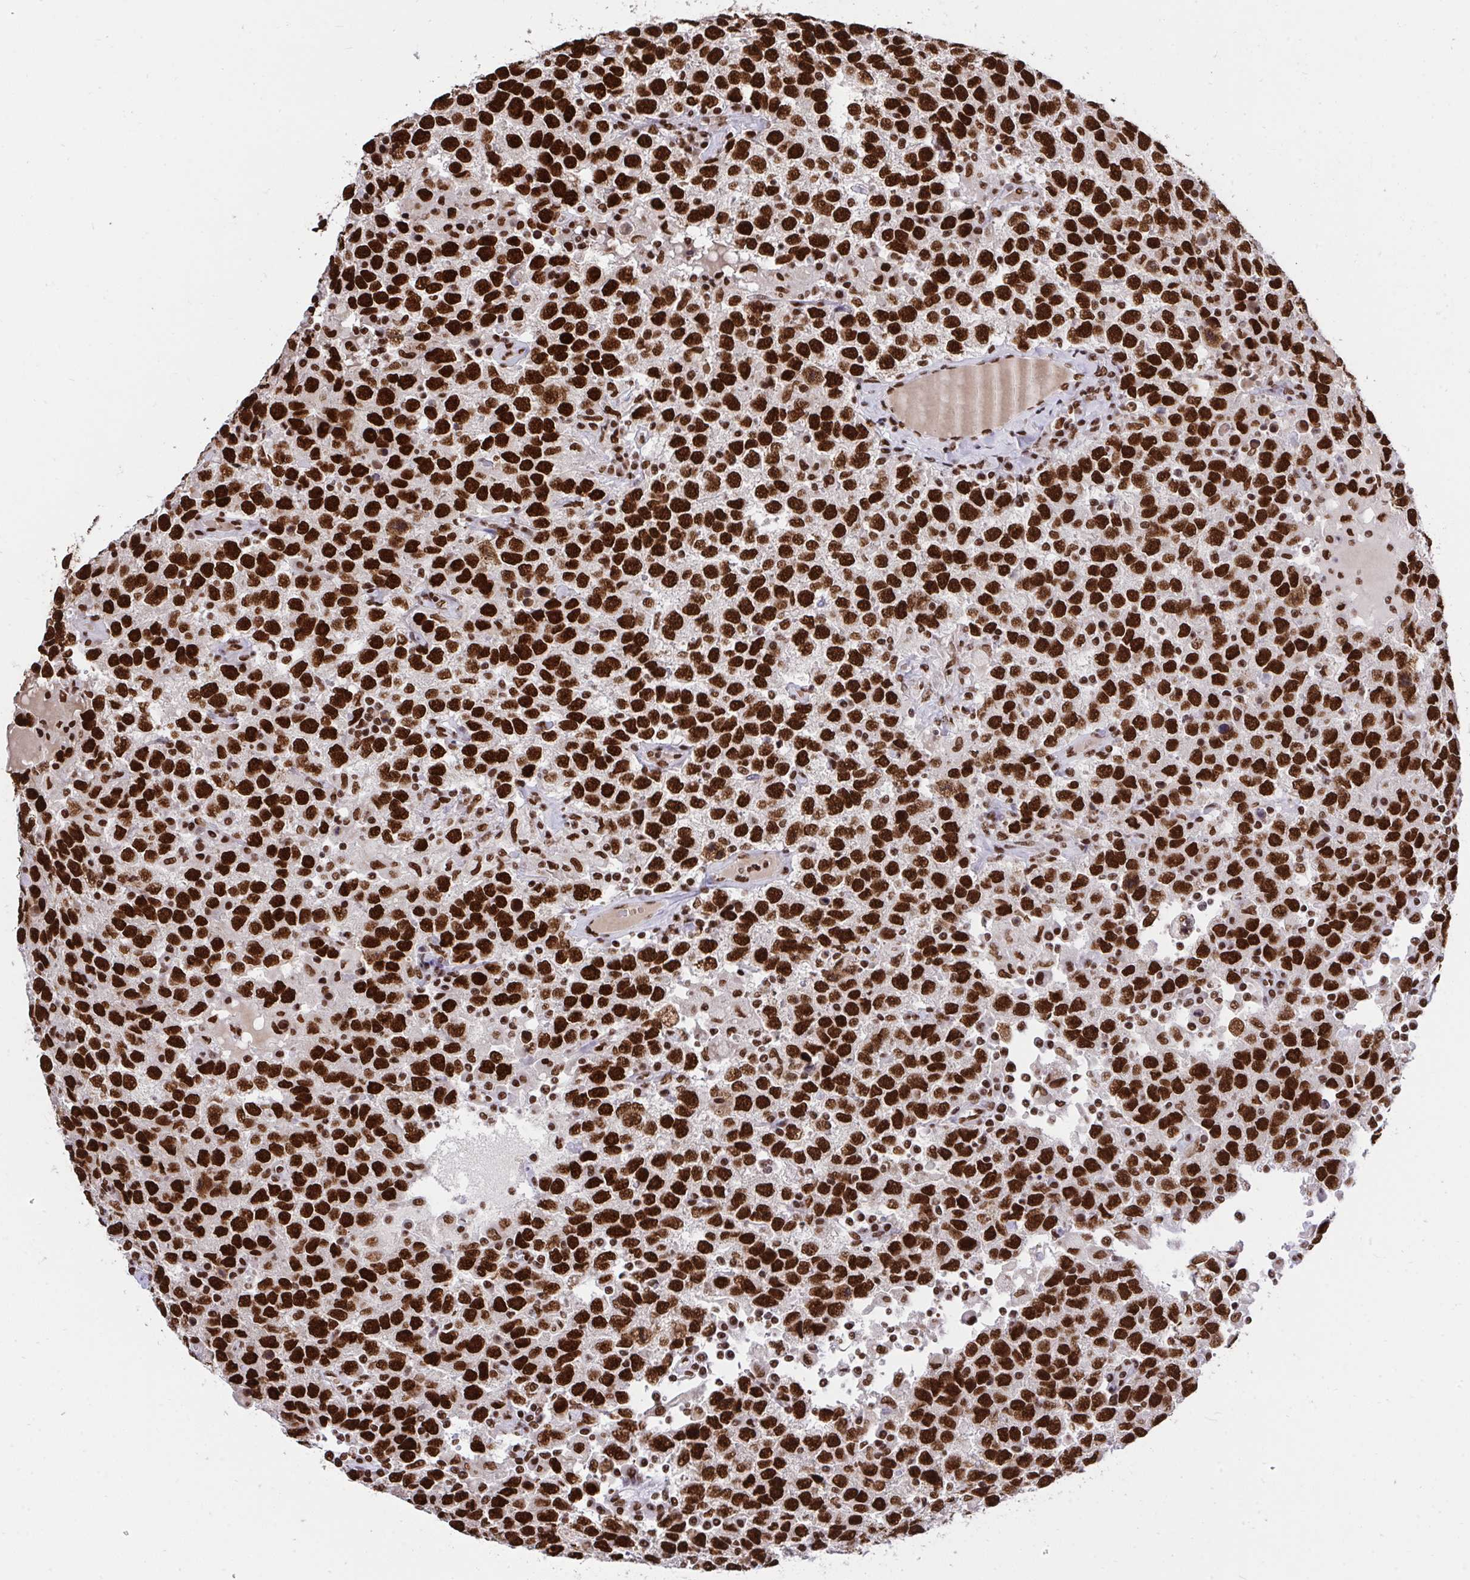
{"staining": {"intensity": "strong", "quantity": ">75%", "location": "nuclear"}, "tissue": "testis cancer", "cell_type": "Tumor cells", "image_type": "cancer", "snomed": [{"axis": "morphology", "description": "Seminoma, NOS"}, {"axis": "topography", "description": "Testis"}], "caption": "Tumor cells show strong nuclear staining in about >75% of cells in testis cancer. The staining is performed using DAB brown chromogen to label protein expression. The nuclei are counter-stained blue using hematoxylin.", "gene": "HNRNPL", "patient": {"sex": "male", "age": 41}}